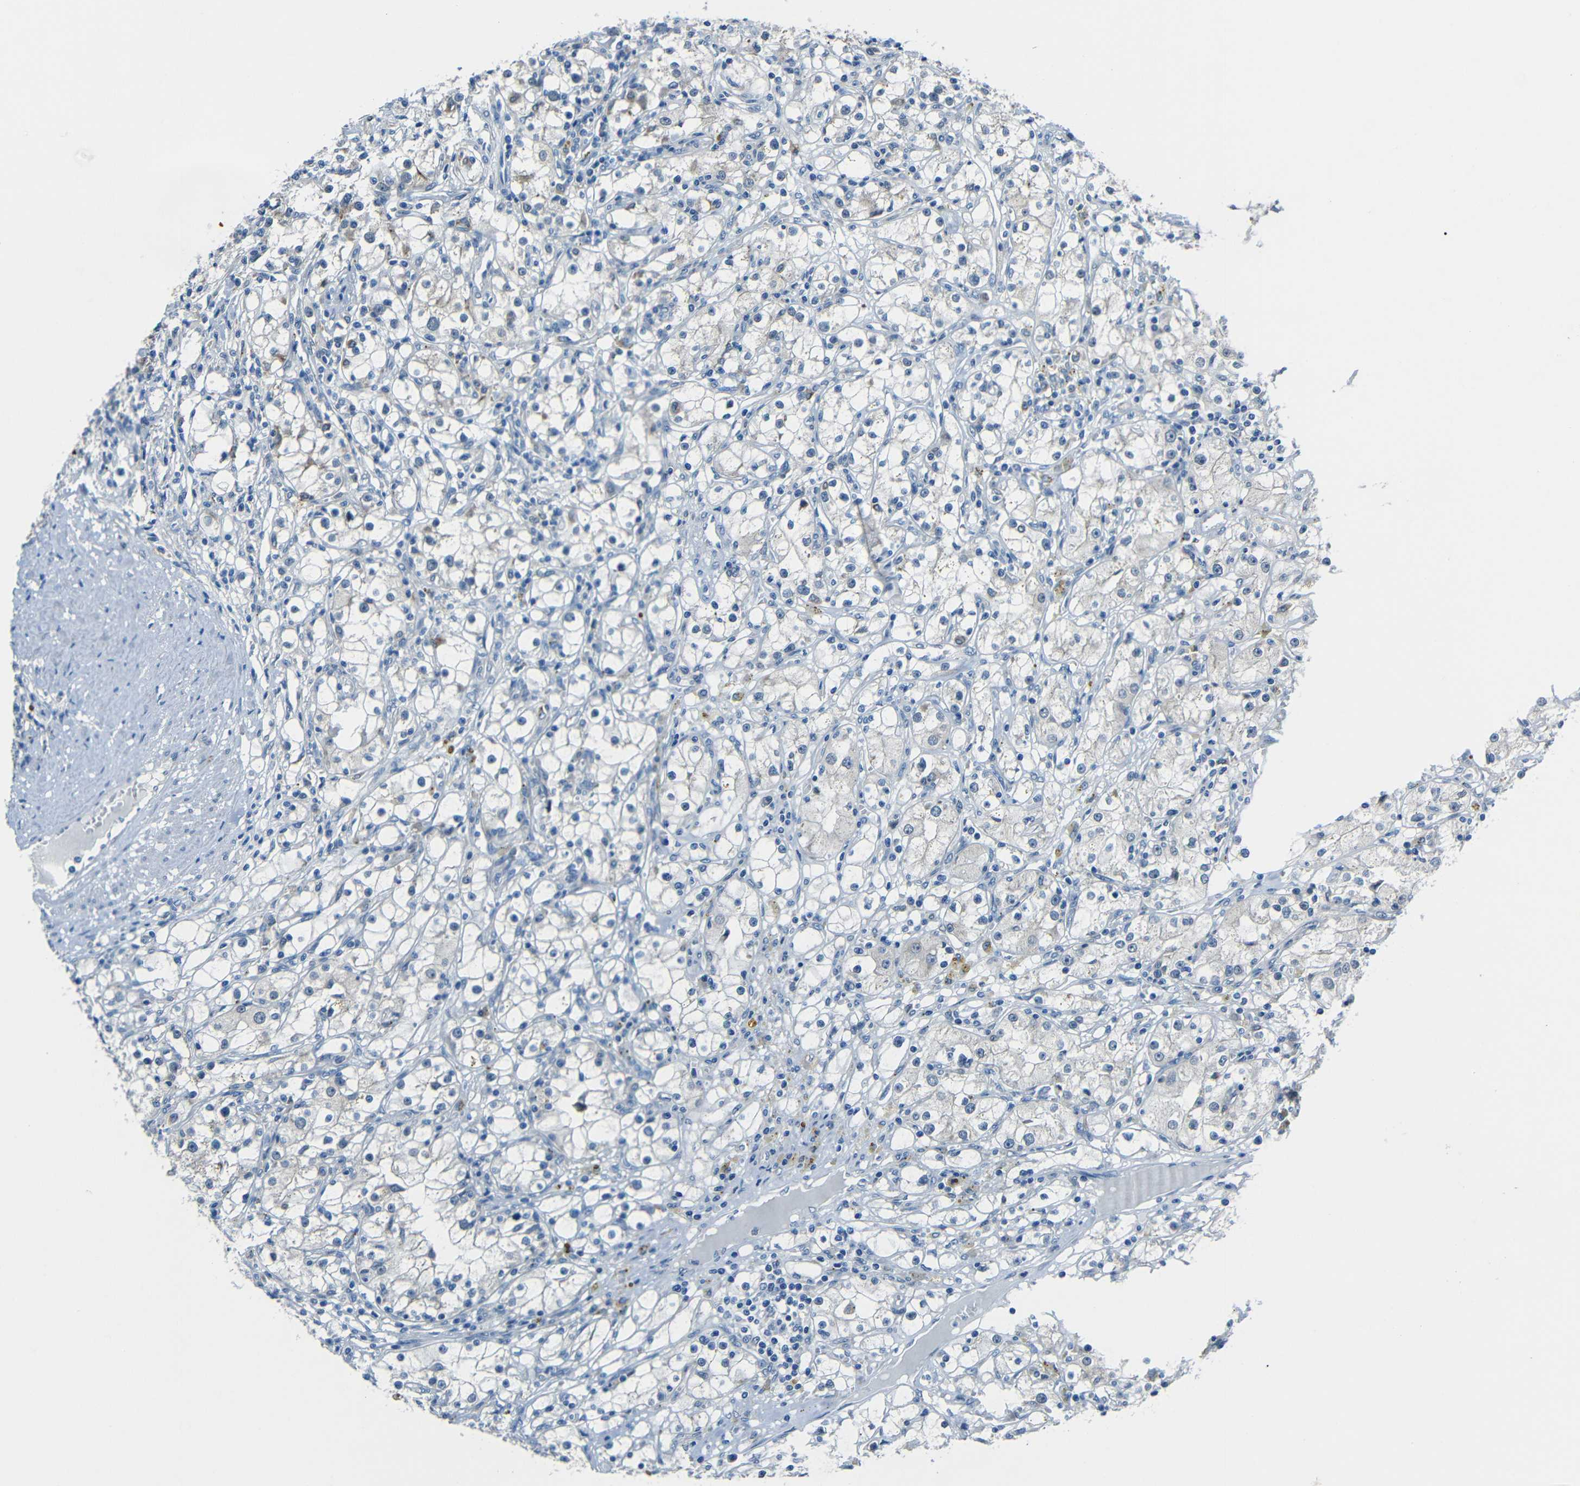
{"staining": {"intensity": "negative", "quantity": "none", "location": "none"}, "tissue": "renal cancer", "cell_type": "Tumor cells", "image_type": "cancer", "snomed": [{"axis": "morphology", "description": "Adenocarcinoma, NOS"}, {"axis": "topography", "description": "Kidney"}], "caption": "Protein analysis of adenocarcinoma (renal) shows no significant staining in tumor cells. (DAB immunohistochemistry with hematoxylin counter stain).", "gene": "ANKRD22", "patient": {"sex": "male", "age": 56}}